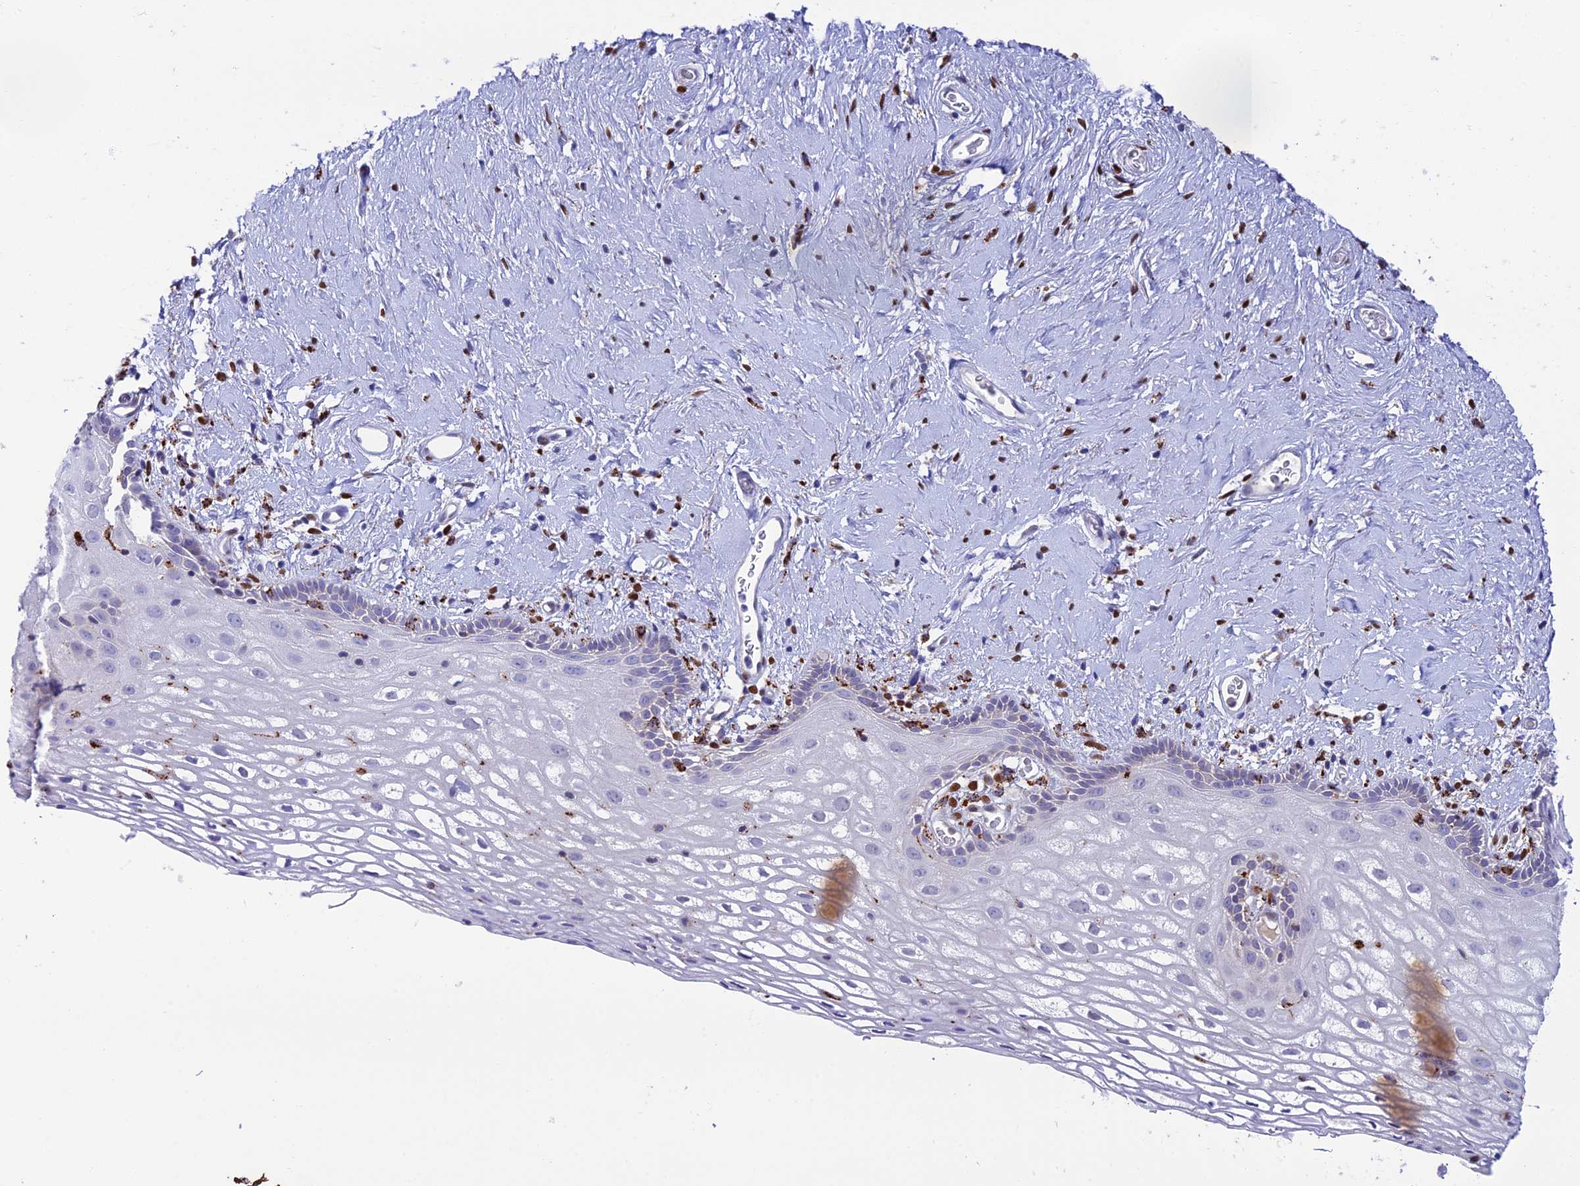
{"staining": {"intensity": "negative", "quantity": "none", "location": "none"}, "tissue": "vagina", "cell_type": "Squamous epithelial cells", "image_type": "normal", "snomed": [{"axis": "morphology", "description": "Normal tissue, NOS"}, {"axis": "morphology", "description": "Adenocarcinoma, NOS"}, {"axis": "topography", "description": "Rectum"}, {"axis": "topography", "description": "Vagina"}], "caption": "Immunohistochemical staining of normal vagina demonstrates no significant expression in squamous epithelial cells. The staining was performed using DAB (3,3'-diaminobenzidine) to visualize the protein expression in brown, while the nuclei were stained in blue with hematoxylin (Magnification: 20x).", "gene": "HIC1", "patient": {"sex": "female", "age": 71}}